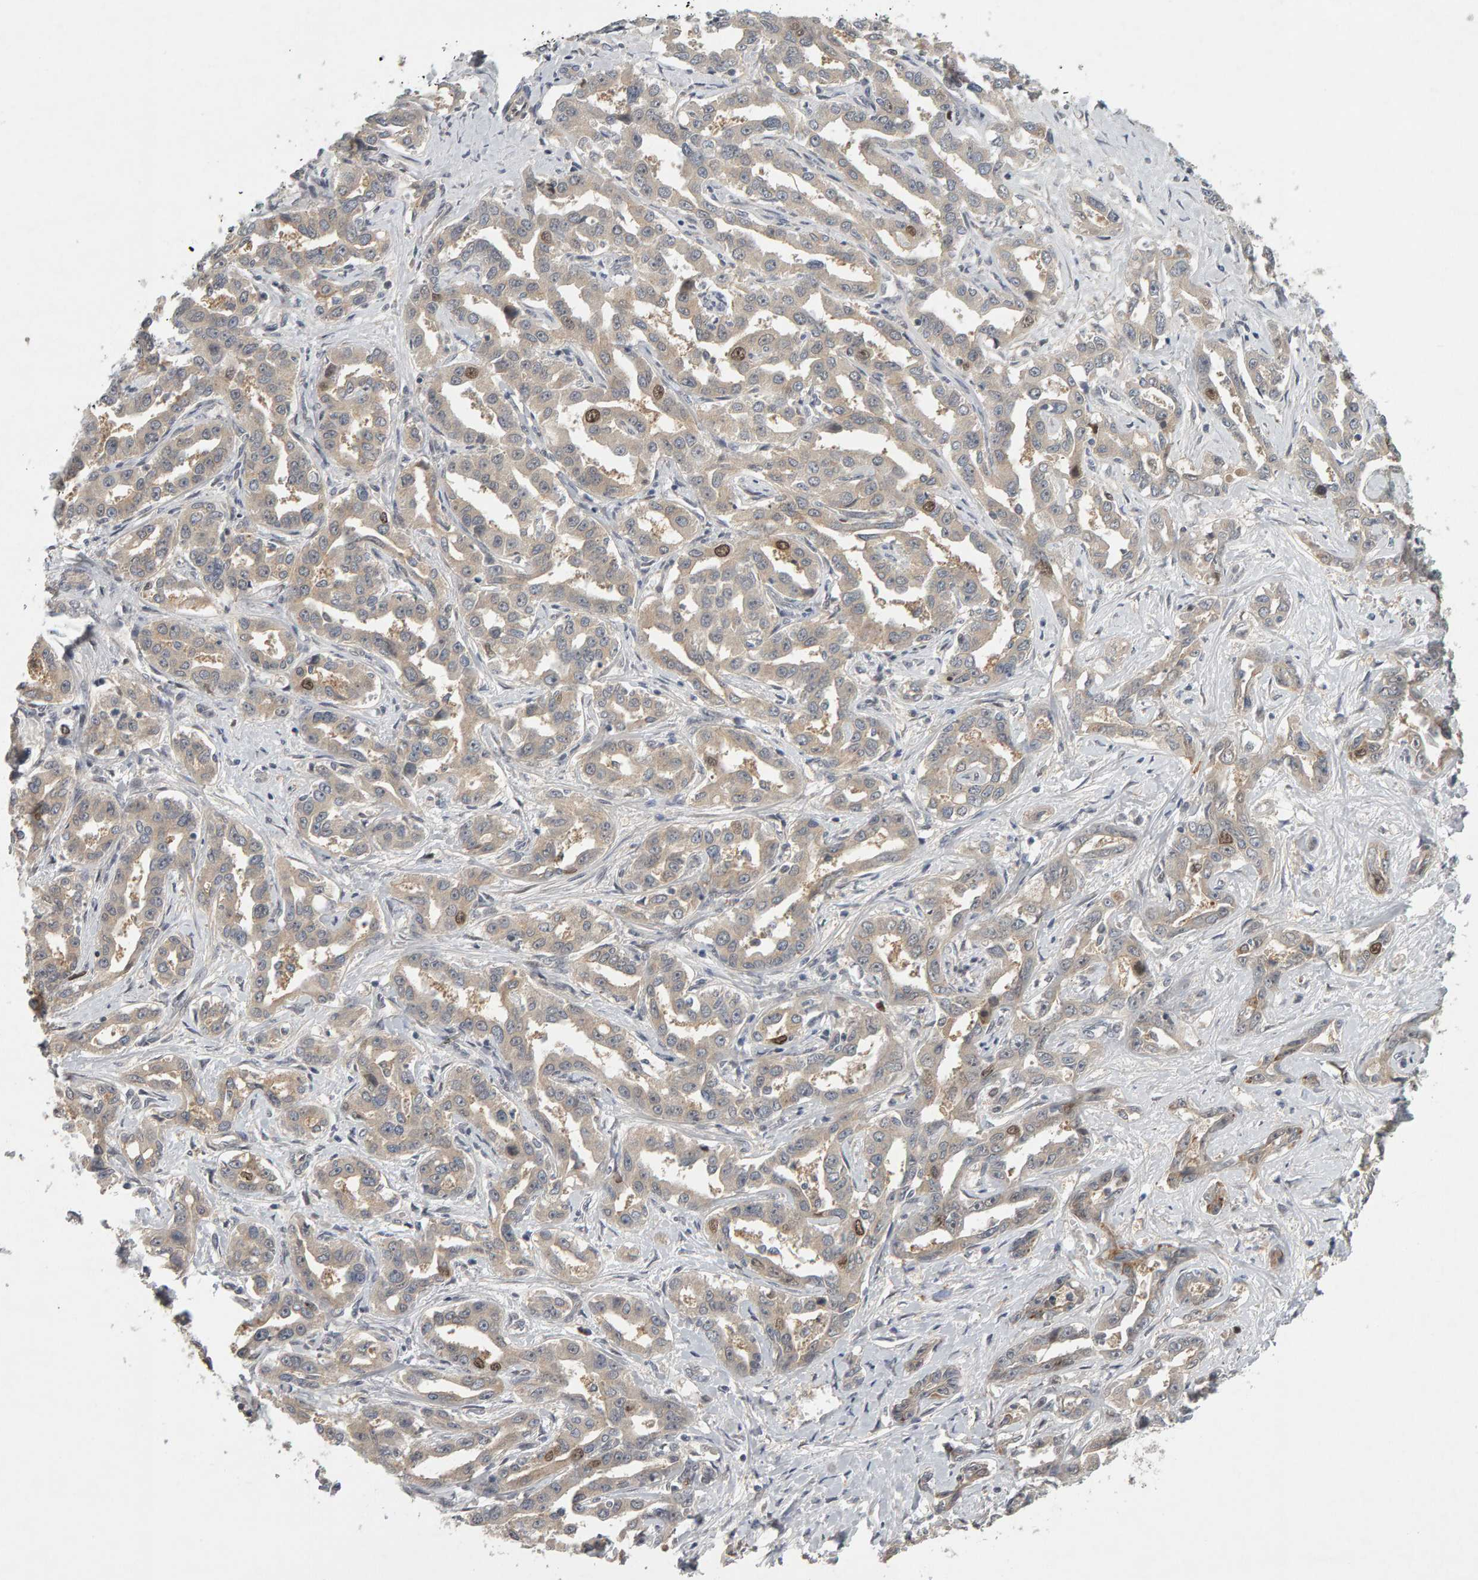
{"staining": {"intensity": "moderate", "quantity": "<25%", "location": "nuclear"}, "tissue": "liver cancer", "cell_type": "Tumor cells", "image_type": "cancer", "snomed": [{"axis": "morphology", "description": "Cholangiocarcinoma"}, {"axis": "topography", "description": "Liver"}], "caption": "There is low levels of moderate nuclear positivity in tumor cells of liver cancer (cholangiocarcinoma), as demonstrated by immunohistochemical staining (brown color).", "gene": "CDCA5", "patient": {"sex": "male", "age": 59}}